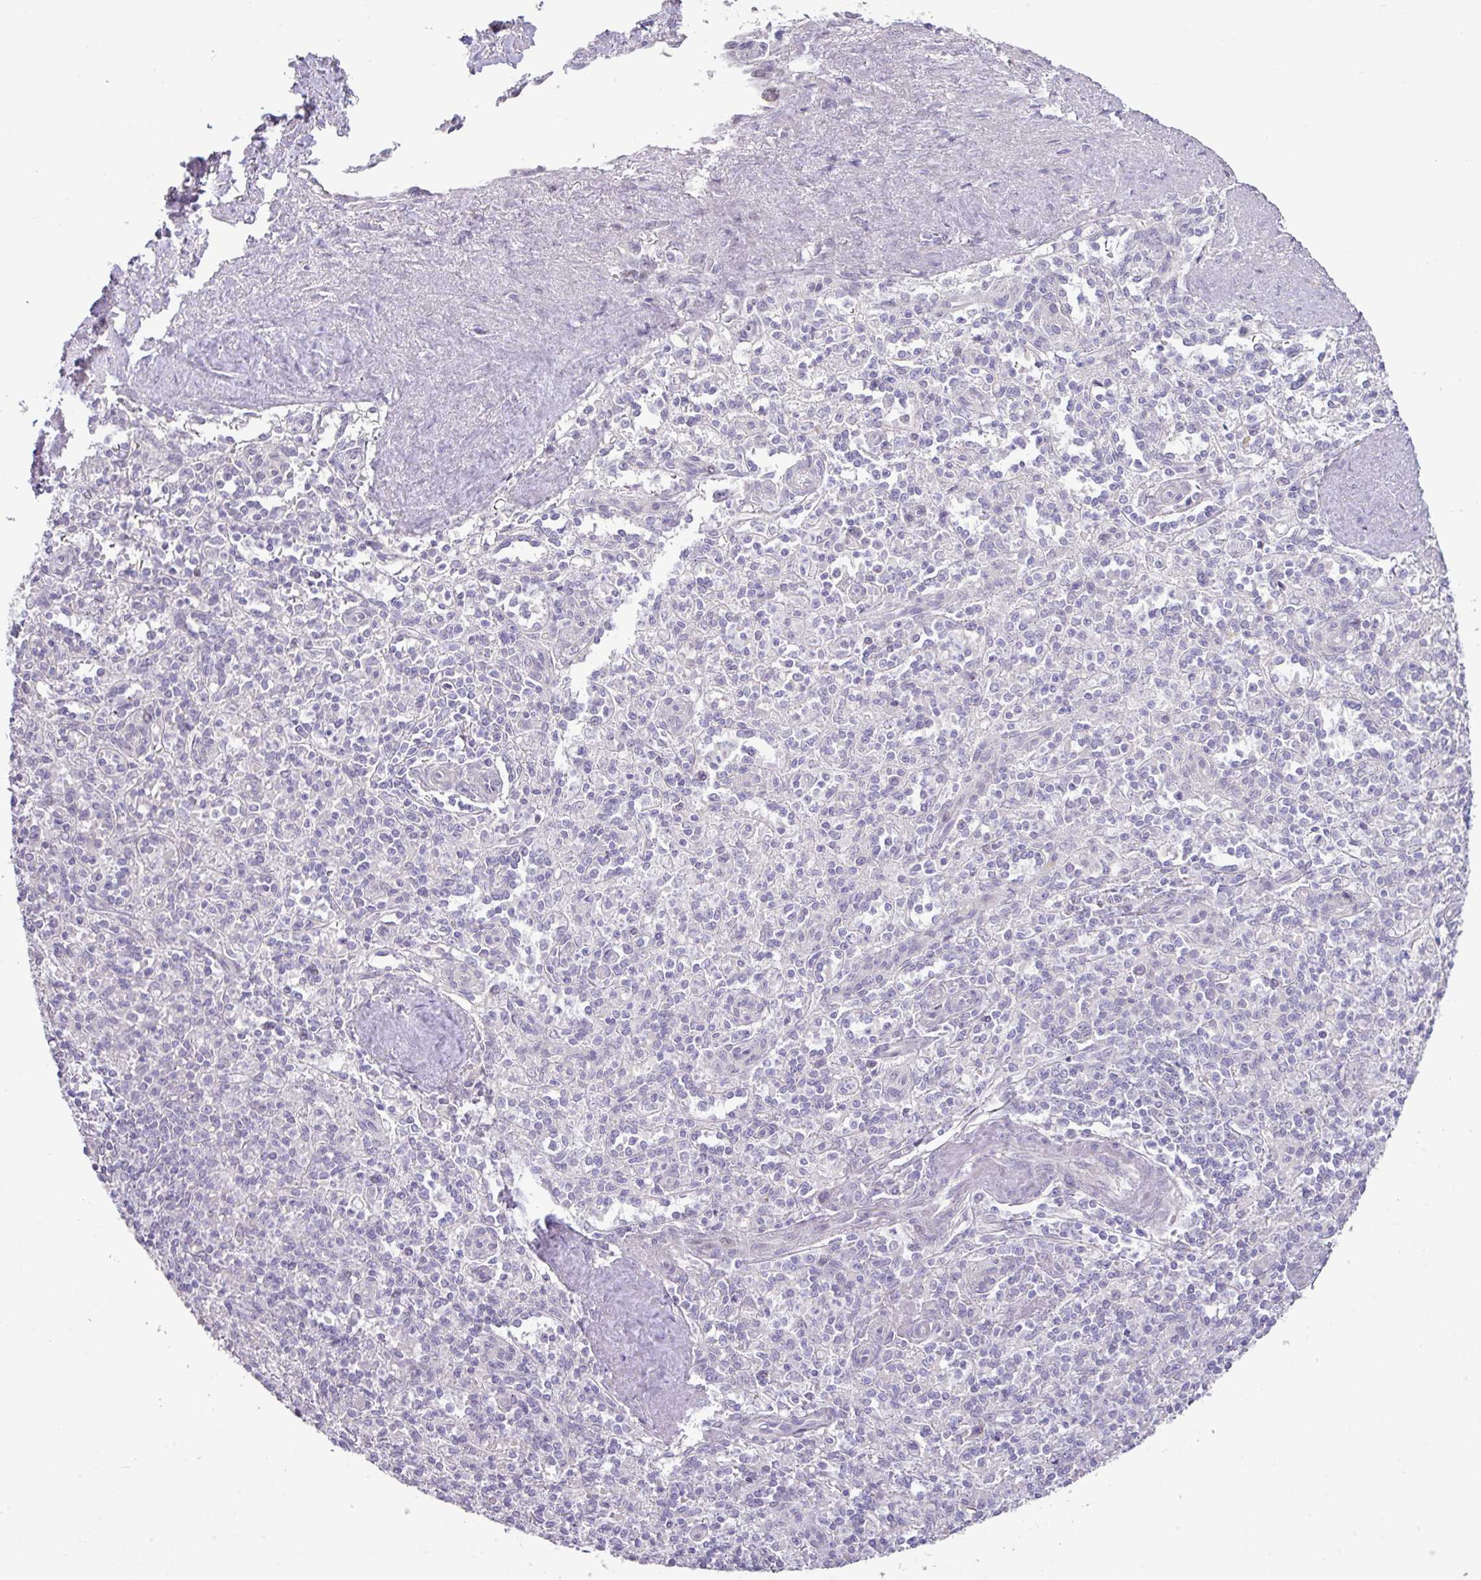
{"staining": {"intensity": "negative", "quantity": "none", "location": "none"}, "tissue": "spleen", "cell_type": "Cells in red pulp", "image_type": "normal", "snomed": [{"axis": "morphology", "description": "Normal tissue, NOS"}, {"axis": "topography", "description": "Spleen"}], "caption": "High power microscopy photomicrograph of an immunohistochemistry (IHC) micrograph of normal spleen, revealing no significant staining in cells in red pulp.", "gene": "ANKRD13B", "patient": {"sex": "female", "age": 70}}